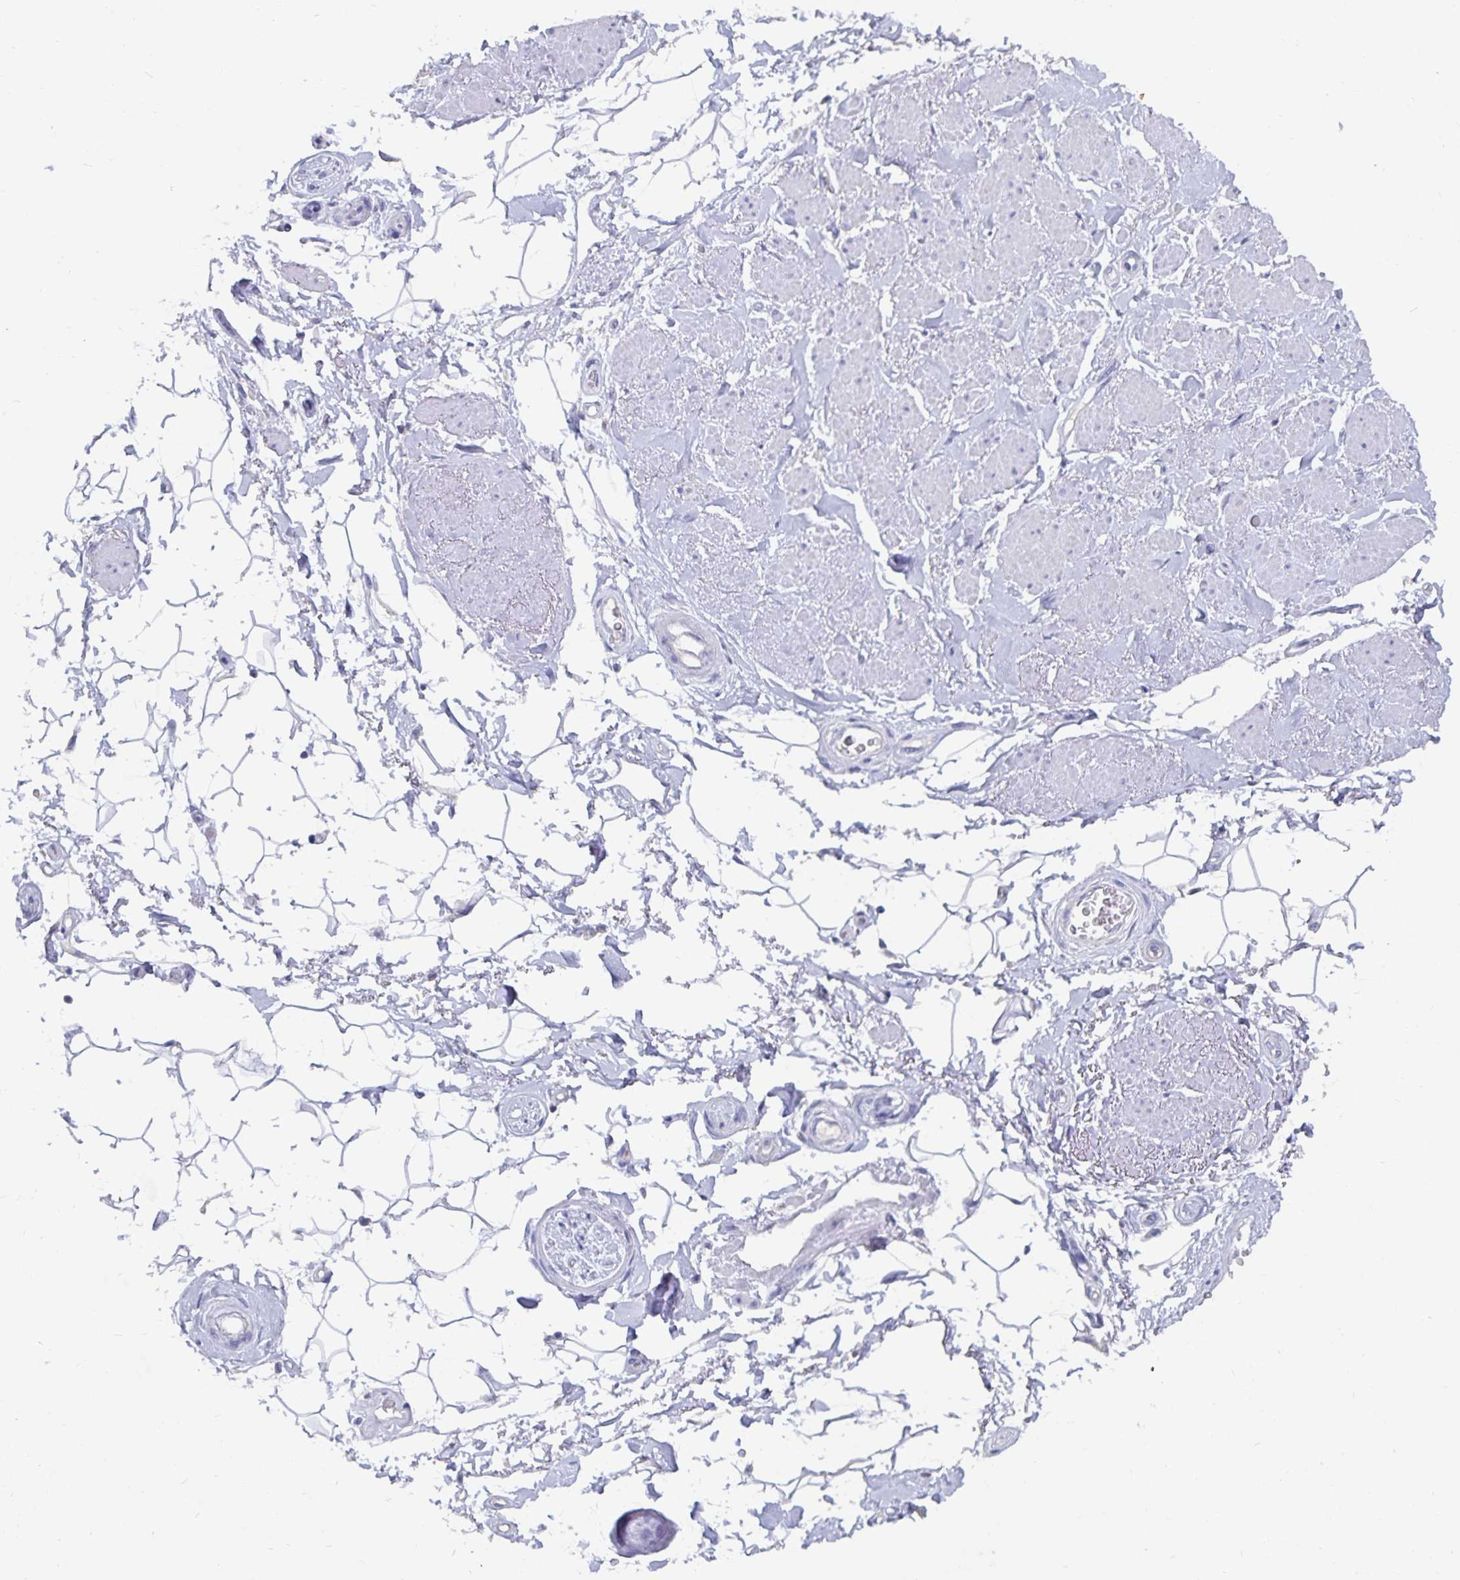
{"staining": {"intensity": "negative", "quantity": "none", "location": "none"}, "tissue": "adipose tissue", "cell_type": "Adipocytes", "image_type": "normal", "snomed": [{"axis": "morphology", "description": "Normal tissue, NOS"}, {"axis": "topography", "description": "Anal"}, {"axis": "topography", "description": "Peripheral nerve tissue"}], "caption": "A histopathology image of human adipose tissue is negative for staining in adipocytes. The staining is performed using DAB brown chromogen with nuclei counter-stained in using hematoxylin.", "gene": "CFAP69", "patient": {"sex": "male", "age": 51}}